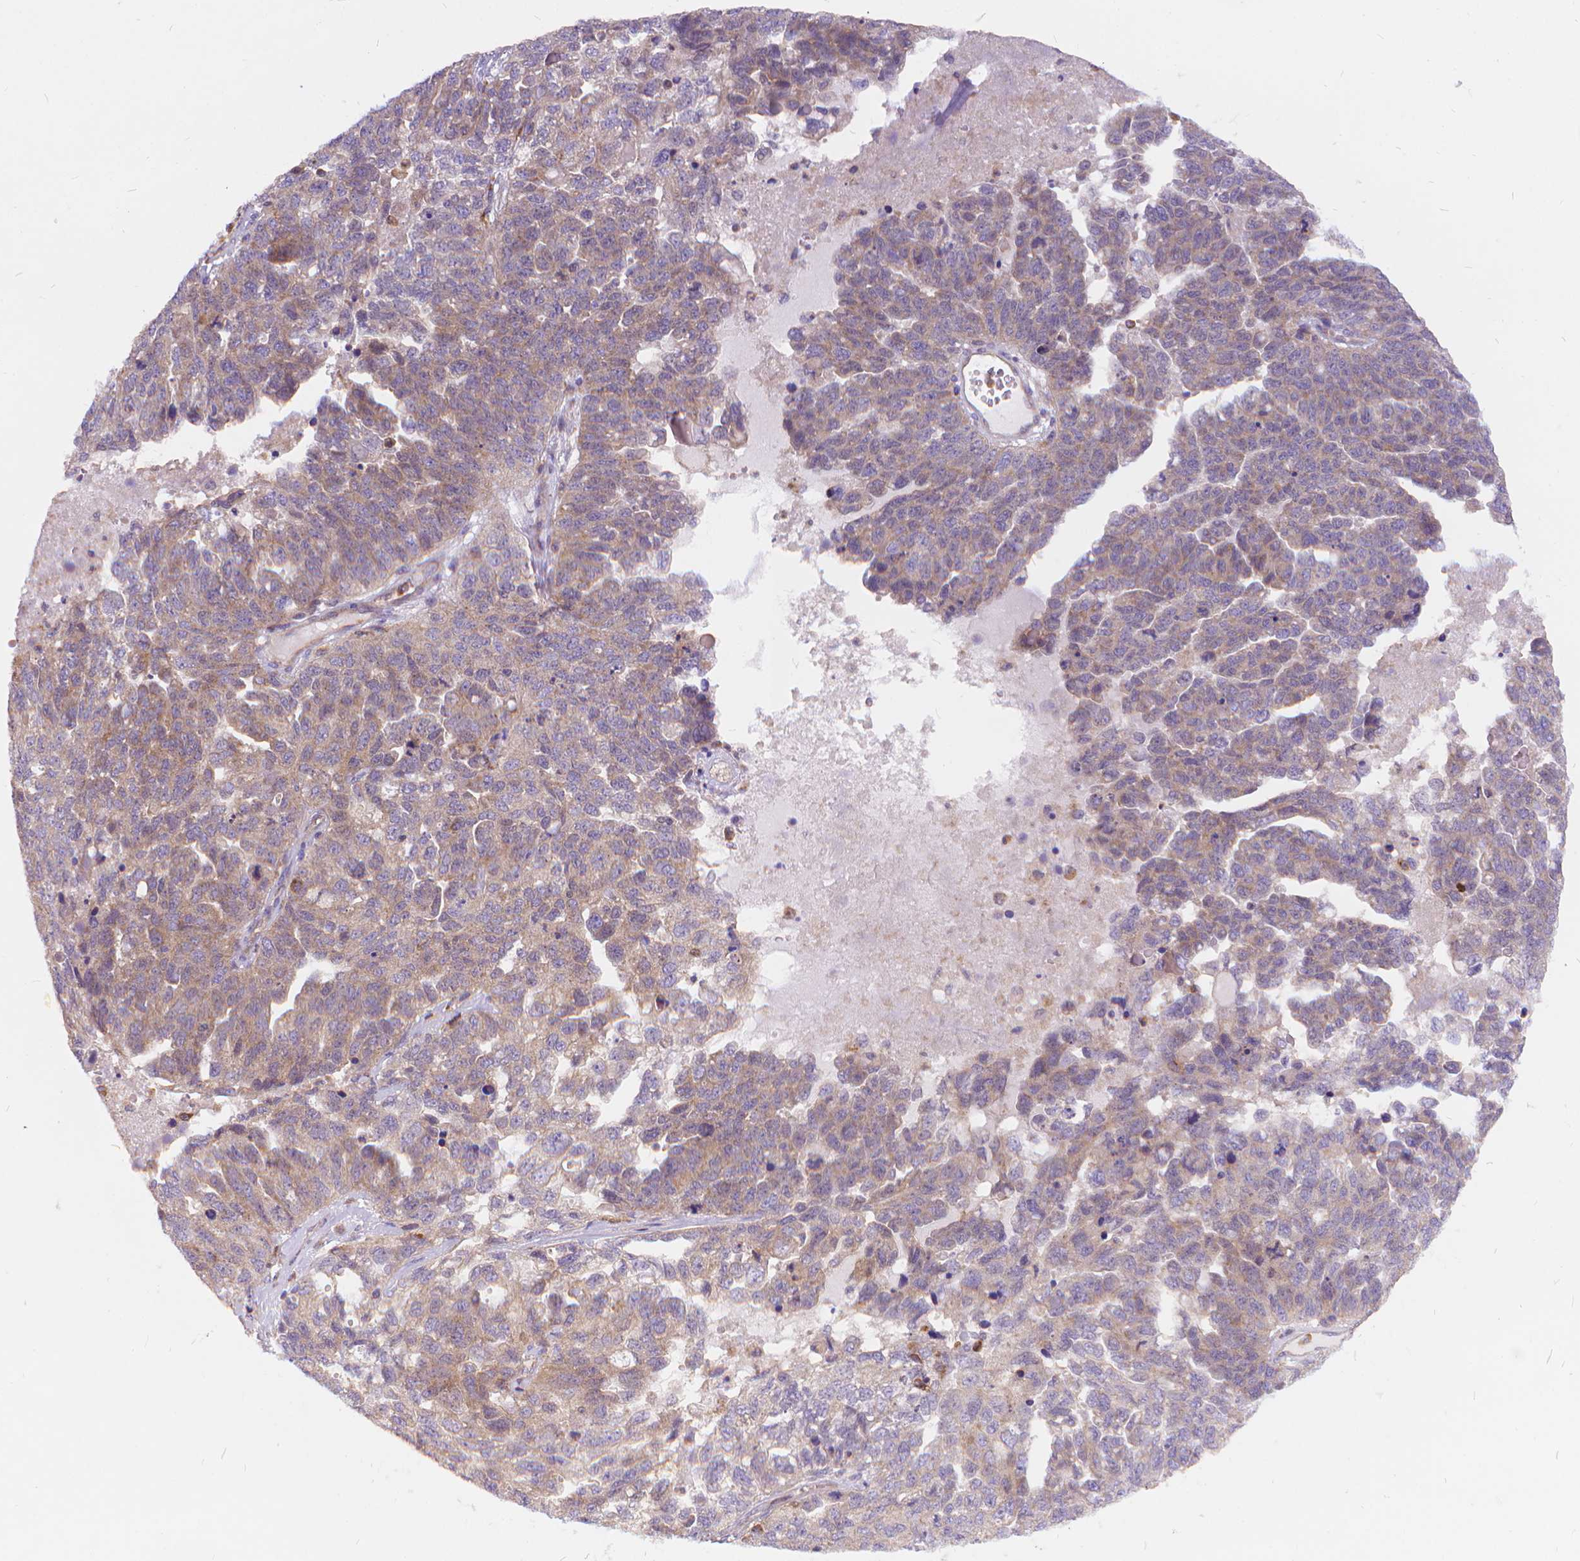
{"staining": {"intensity": "weak", "quantity": ">75%", "location": "cytoplasmic/membranous"}, "tissue": "ovarian cancer", "cell_type": "Tumor cells", "image_type": "cancer", "snomed": [{"axis": "morphology", "description": "Cystadenocarcinoma, serous, NOS"}, {"axis": "topography", "description": "Ovary"}], "caption": "Human ovarian serous cystadenocarcinoma stained with a protein marker shows weak staining in tumor cells.", "gene": "ARAP1", "patient": {"sex": "female", "age": 71}}